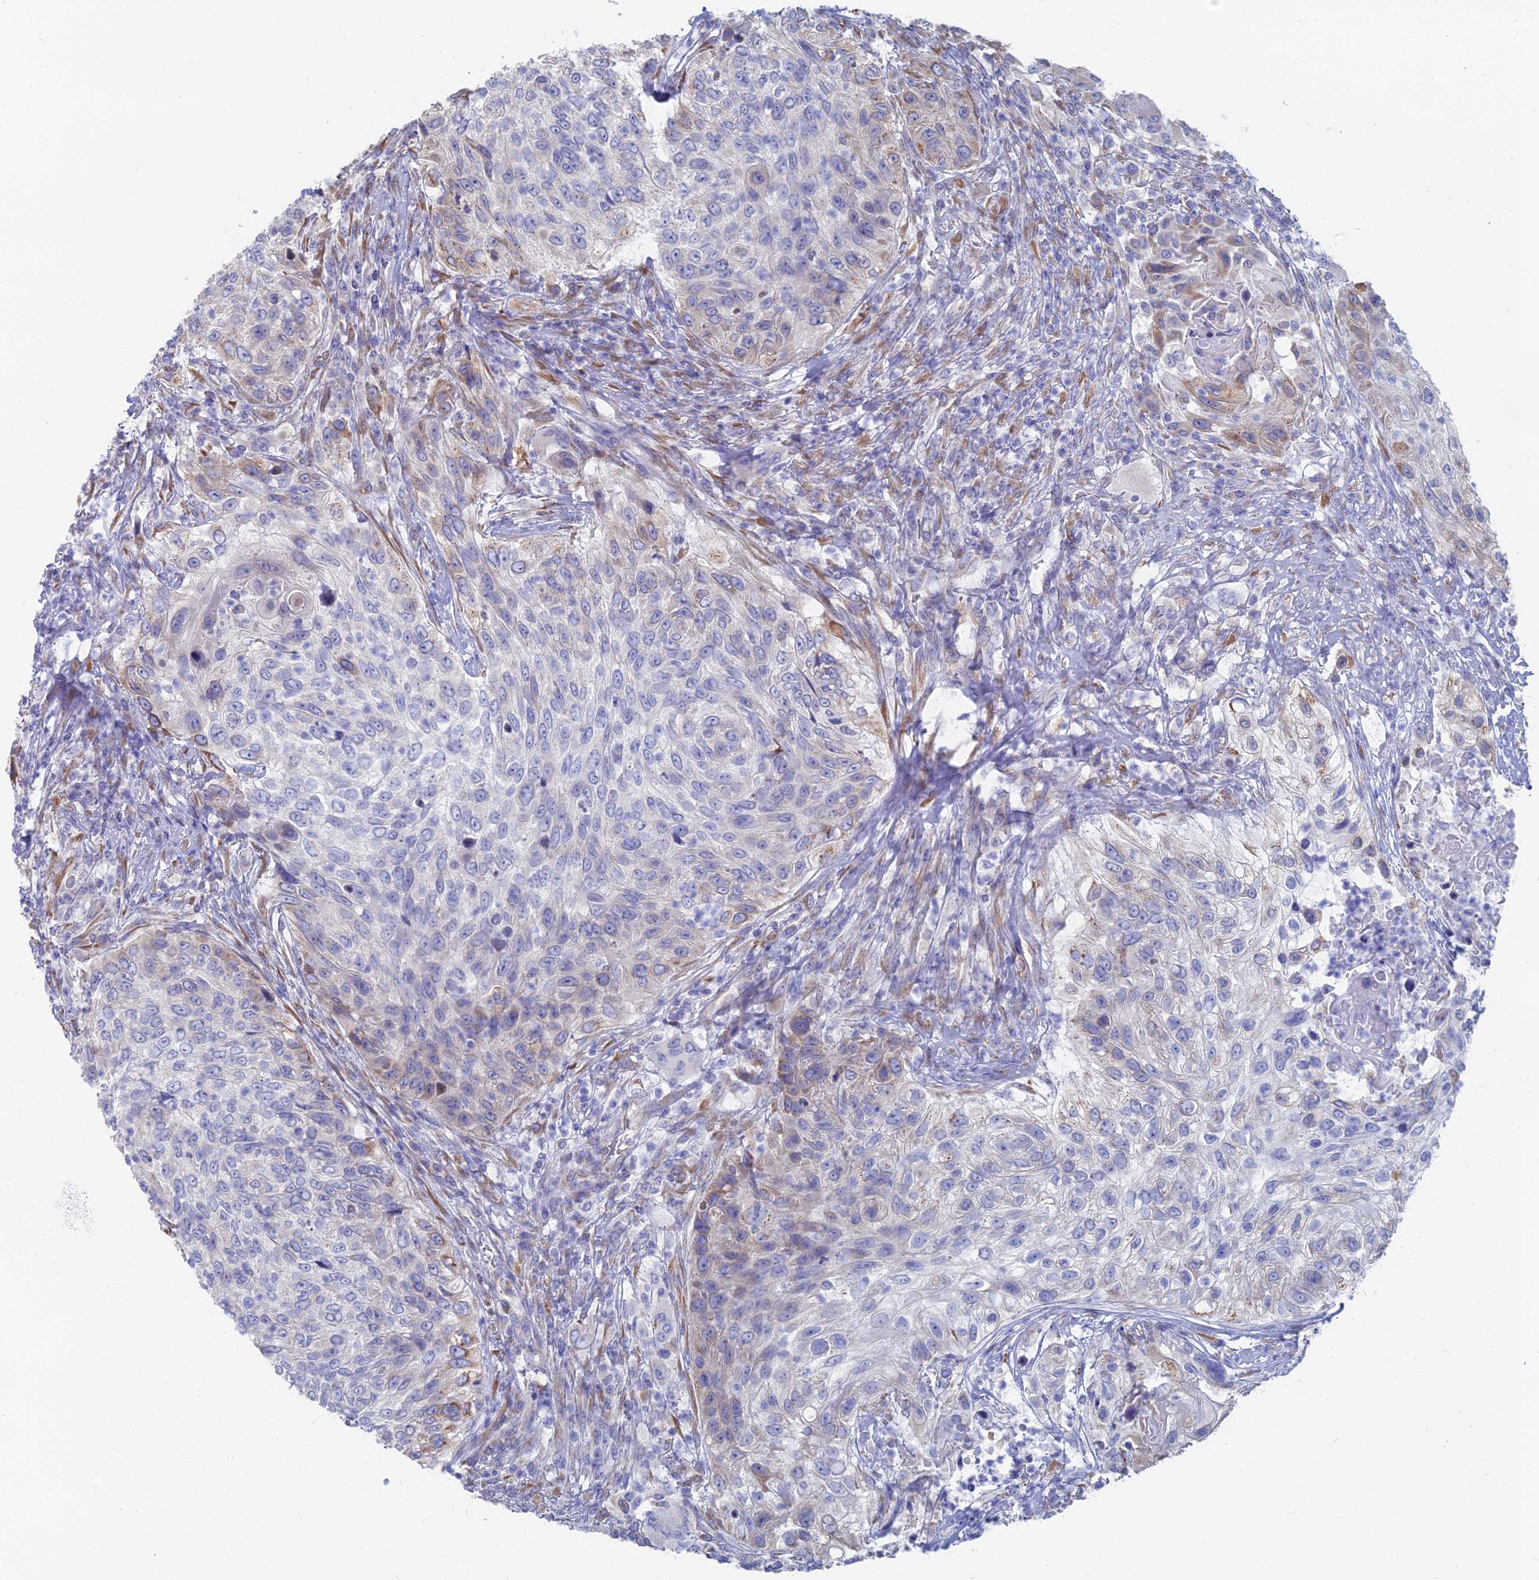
{"staining": {"intensity": "moderate", "quantity": "<25%", "location": "cytoplasmic/membranous"}, "tissue": "urothelial cancer", "cell_type": "Tumor cells", "image_type": "cancer", "snomed": [{"axis": "morphology", "description": "Urothelial carcinoma, High grade"}, {"axis": "topography", "description": "Urinary bladder"}], "caption": "Immunohistochemical staining of human urothelial cancer reveals low levels of moderate cytoplasmic/membranous protein expression in about <25% of tumor cells. (Brightfield microscopy of DAB IHC at high magnification).", "gene": "TNNT3", "patient": {"sex": "female", "age": 60}}